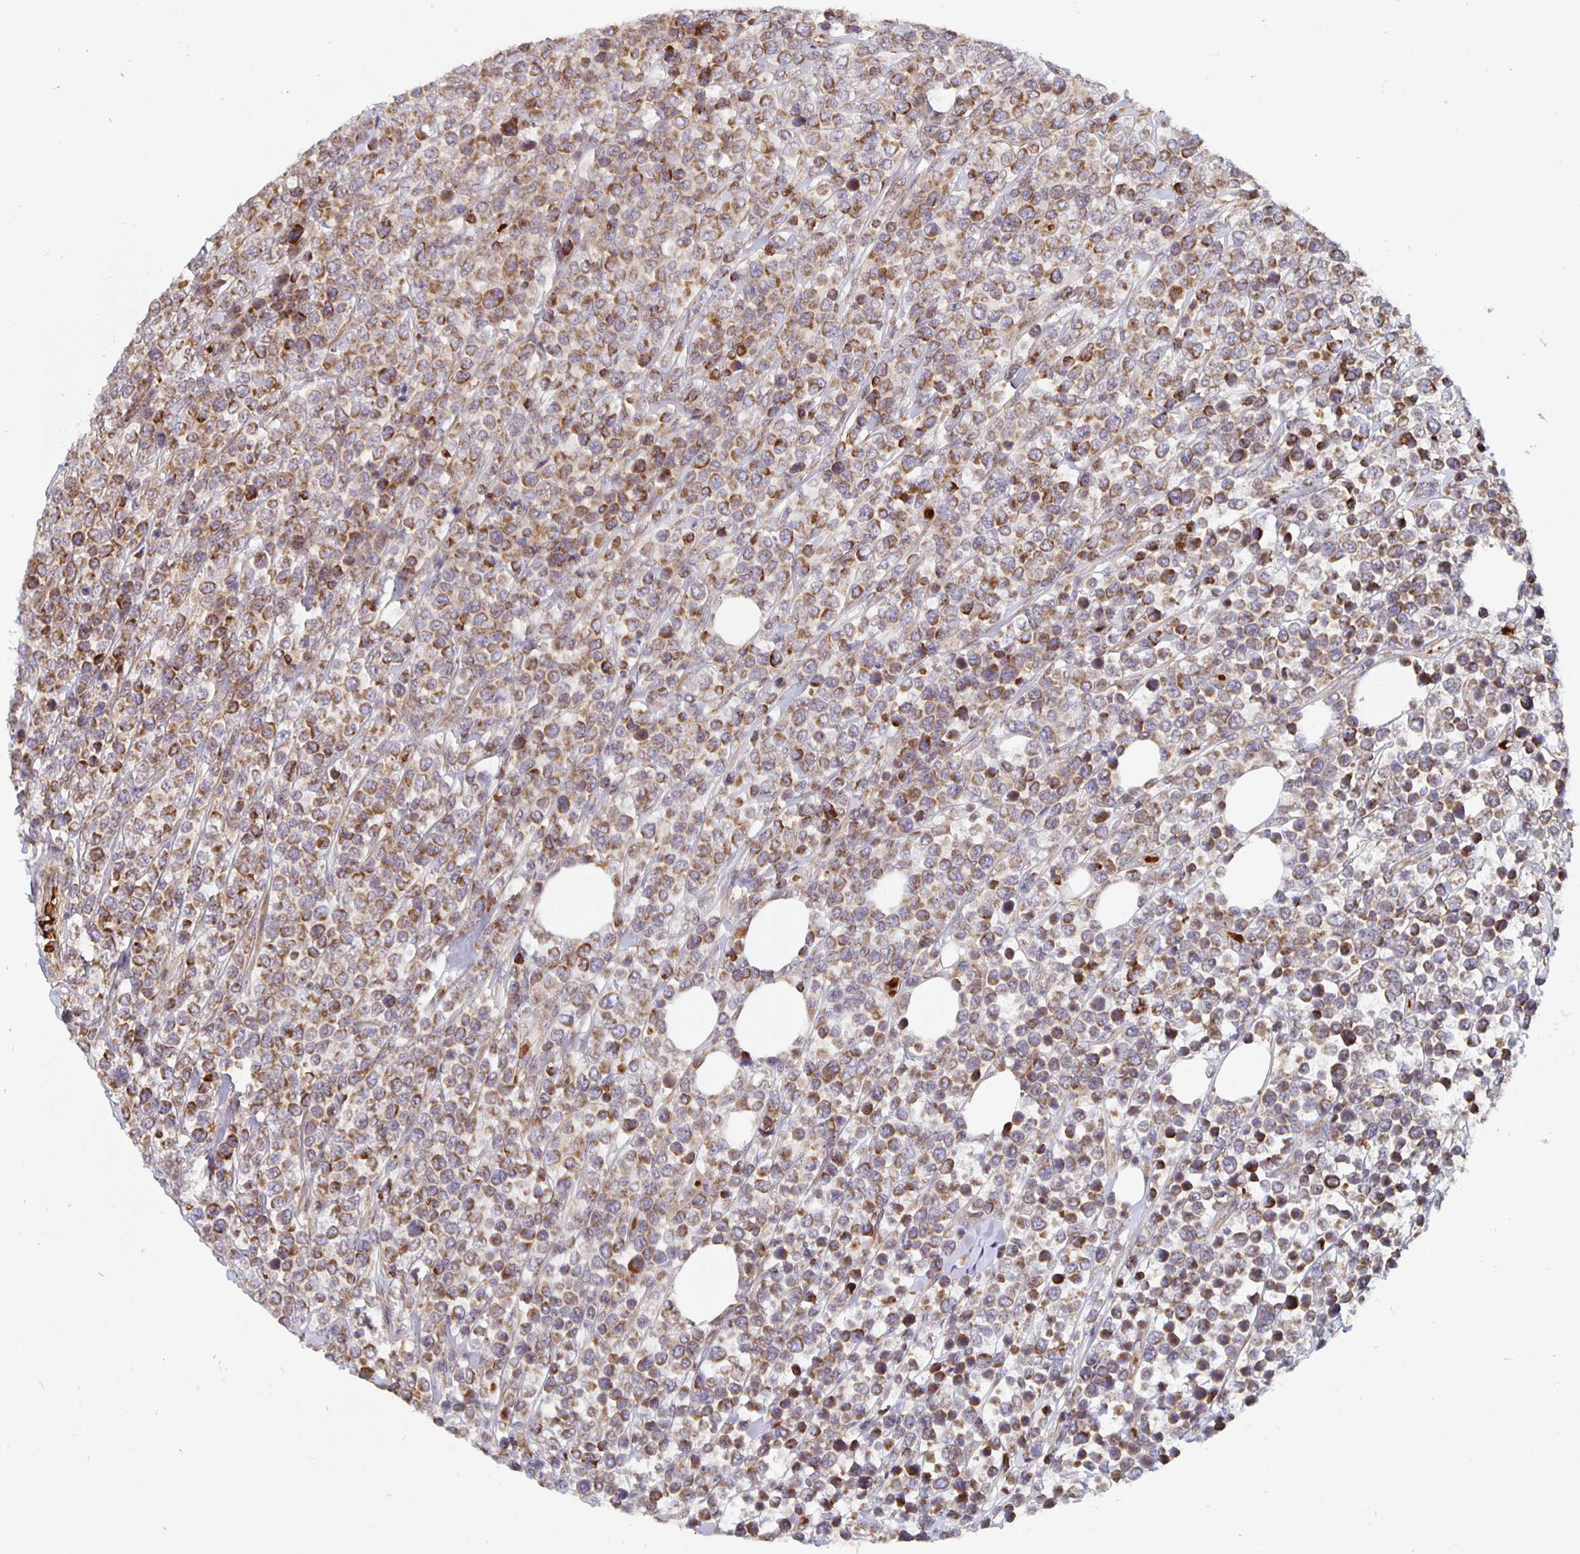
{"staining": {"intensity": "moderate", "quantity": ">75%", "location": "cytoplasmic/membranous"}, "tissue": "lymphoma", "cell_type": "Tumor cells", "image_type": "cancer", "snomed": [{"axis": "morphology", "description": "Malignant lymphoma, non-Hodgkin's type, High grade"}, {"axis": "topography", "description": "Soft tissue"}], "caption": "Lymphoma was stained to show a protein in brown. There is medium levels of moderate cytoplasmic/membranous staining in about >75% of tumor cells. The protein is shown in brown color, while the nuclei are stained blue.", "gene": "MRPL28", "patient": {"sex": "female", "age": 56}}